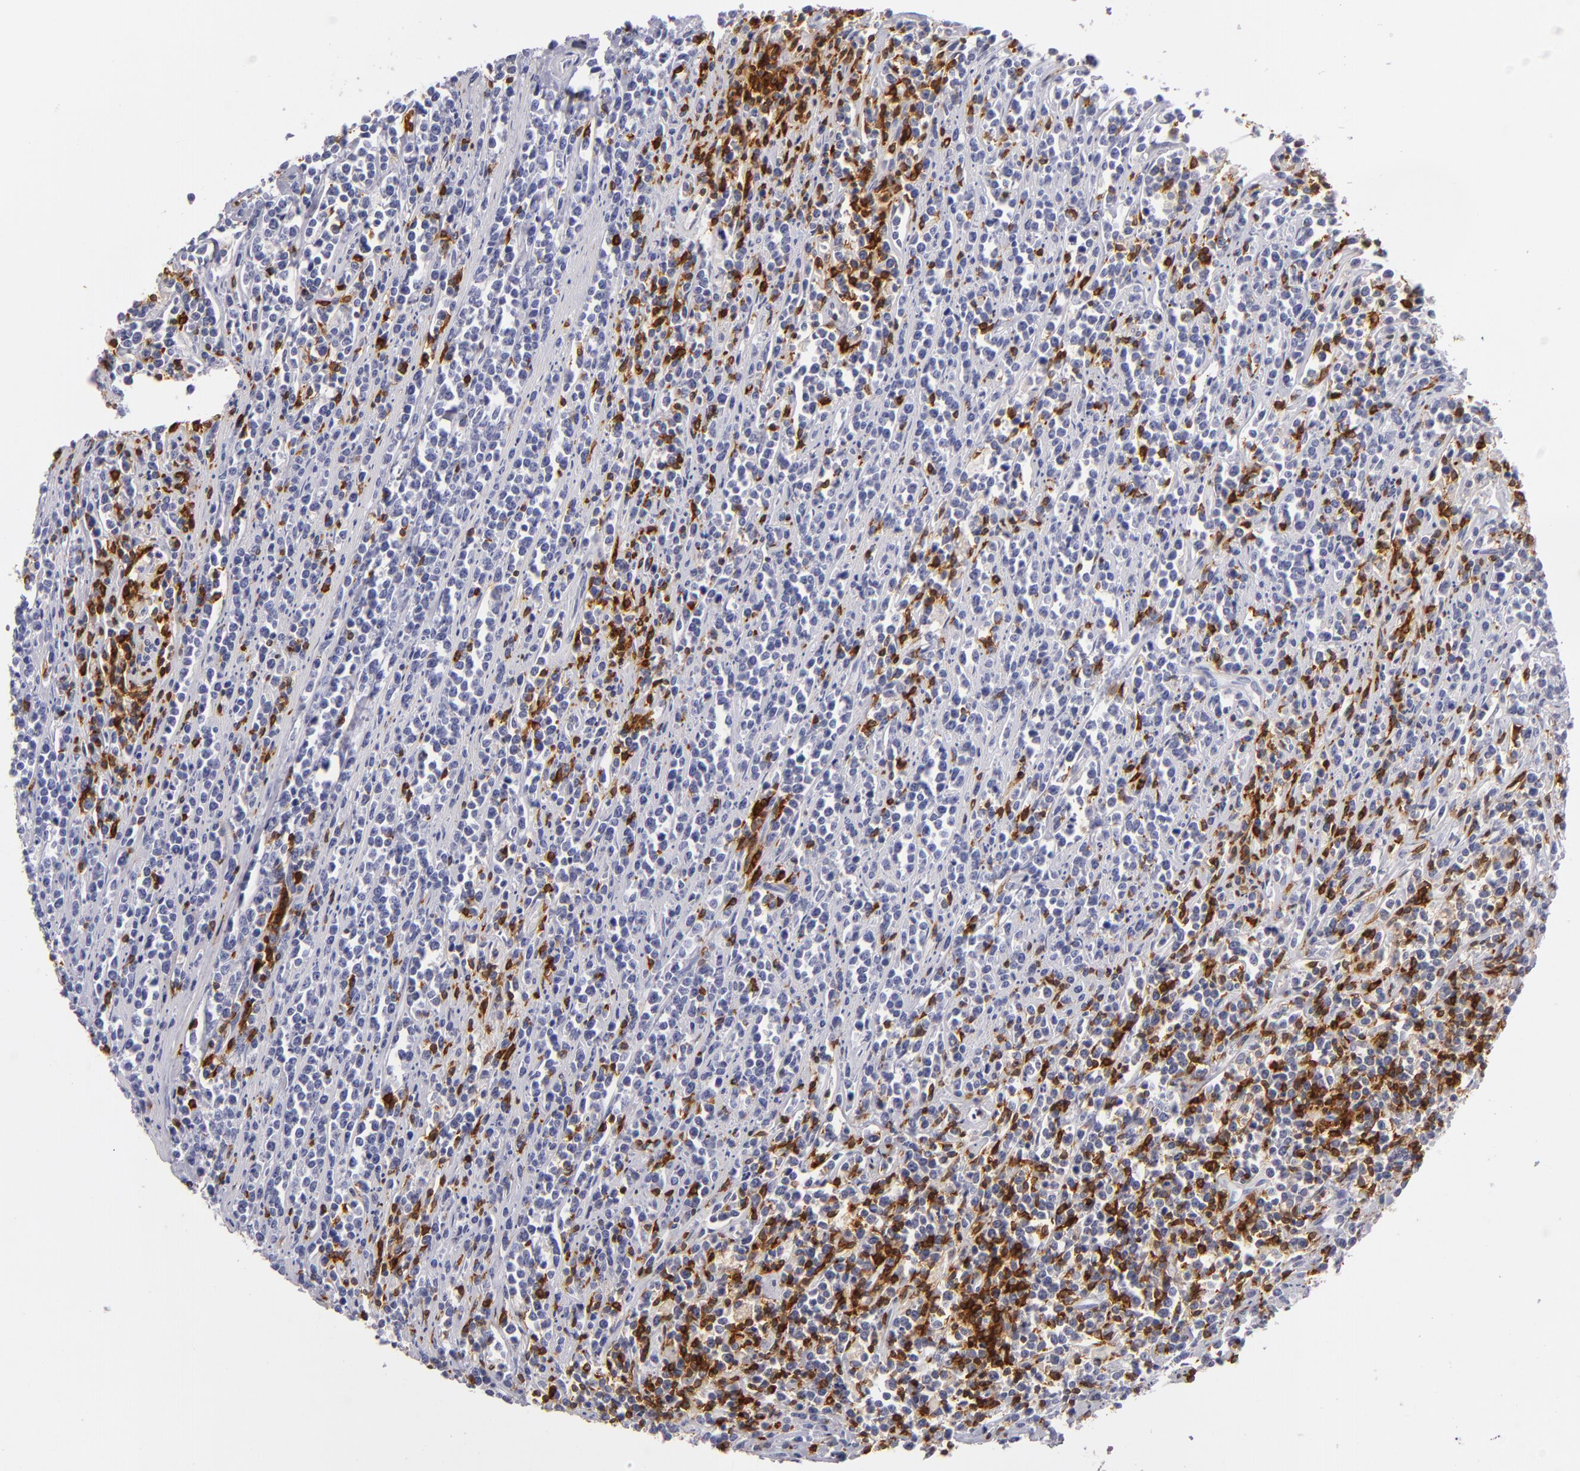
{"staining": {"intensity": "negative", "quantity": "none", "location": "none"}, "tissue": "lymphoma", "cell_type": "Tumor cells", "image_type": "cancer", "snomed": [{"axis": "morphology", "description": "Malignant lymphoma, non-Hodgkin's type, High grade"}, {"axis": "topography", "description": "Small intestine"}, {"axis": "topography", "description": "Colon"}], "caption": "High power microscopy photomicrograph of an IHC histopathology image of malignant lymphoma, non-Hodgkin's type (high-grade), revealing no significant expression in tumor cells.", "gene": "LAT", "patient": {"sex": "male", "age": 8}}